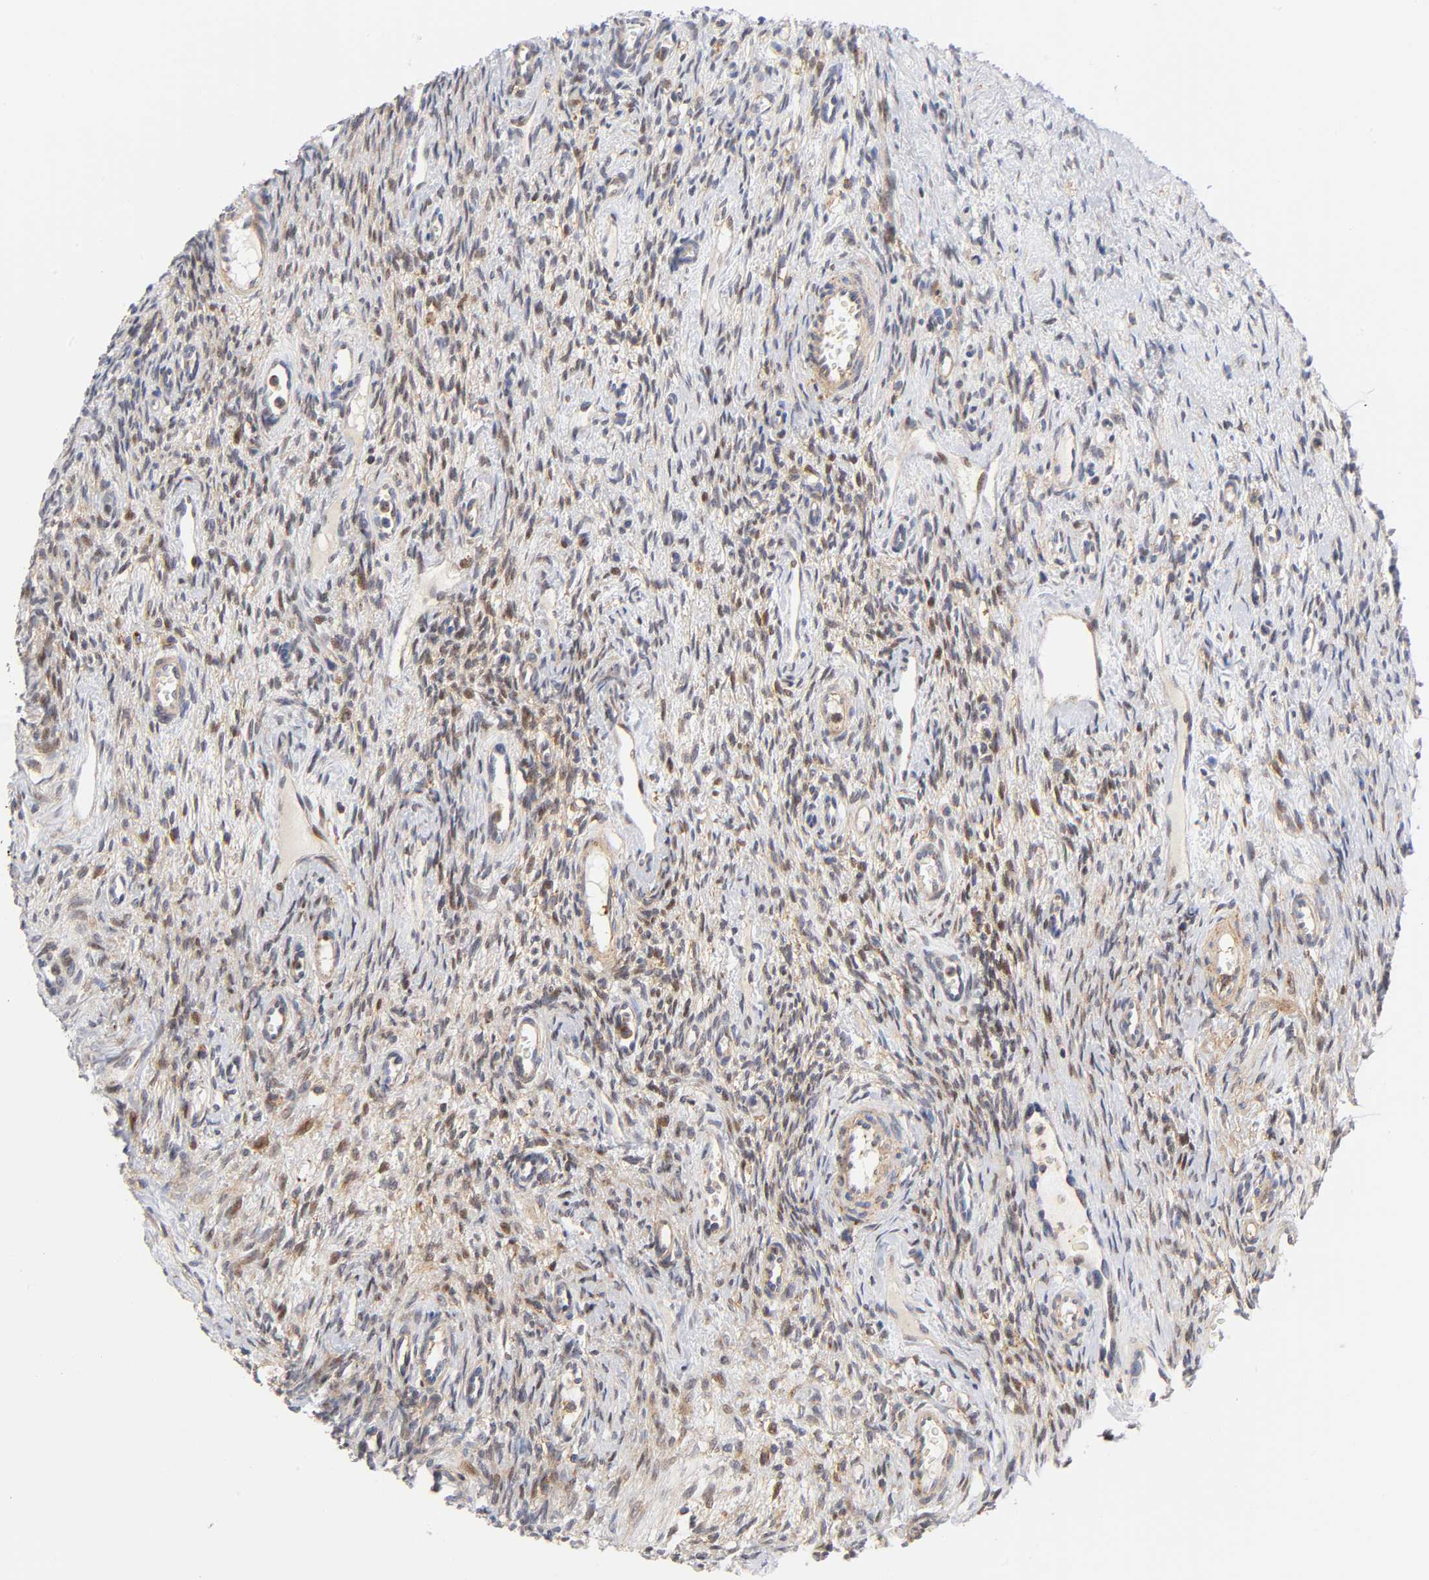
{"staining": {"intensity": "moderate", "quantity": "25%-75%", "location": "cytoplasmic/membranous,nuclear"}, "tissue": "ovary", "cell_type": "Ovarian stroma cells", "image_type": "normal", "snomed": [{"axis": "morphology", "description": "Normal tissue, NOS"}, {"axis": "topography", "description": "Ovary"}], "caption": "Ovary was stained to show a protein in brown. There is medium levels of moderate cytoplasmic/membranous,nuclear expression in approximately 25%-75% of ovarian stroma cells.", "gene": "ANXA7", "patient": {"sex": "female", "age": 33}}